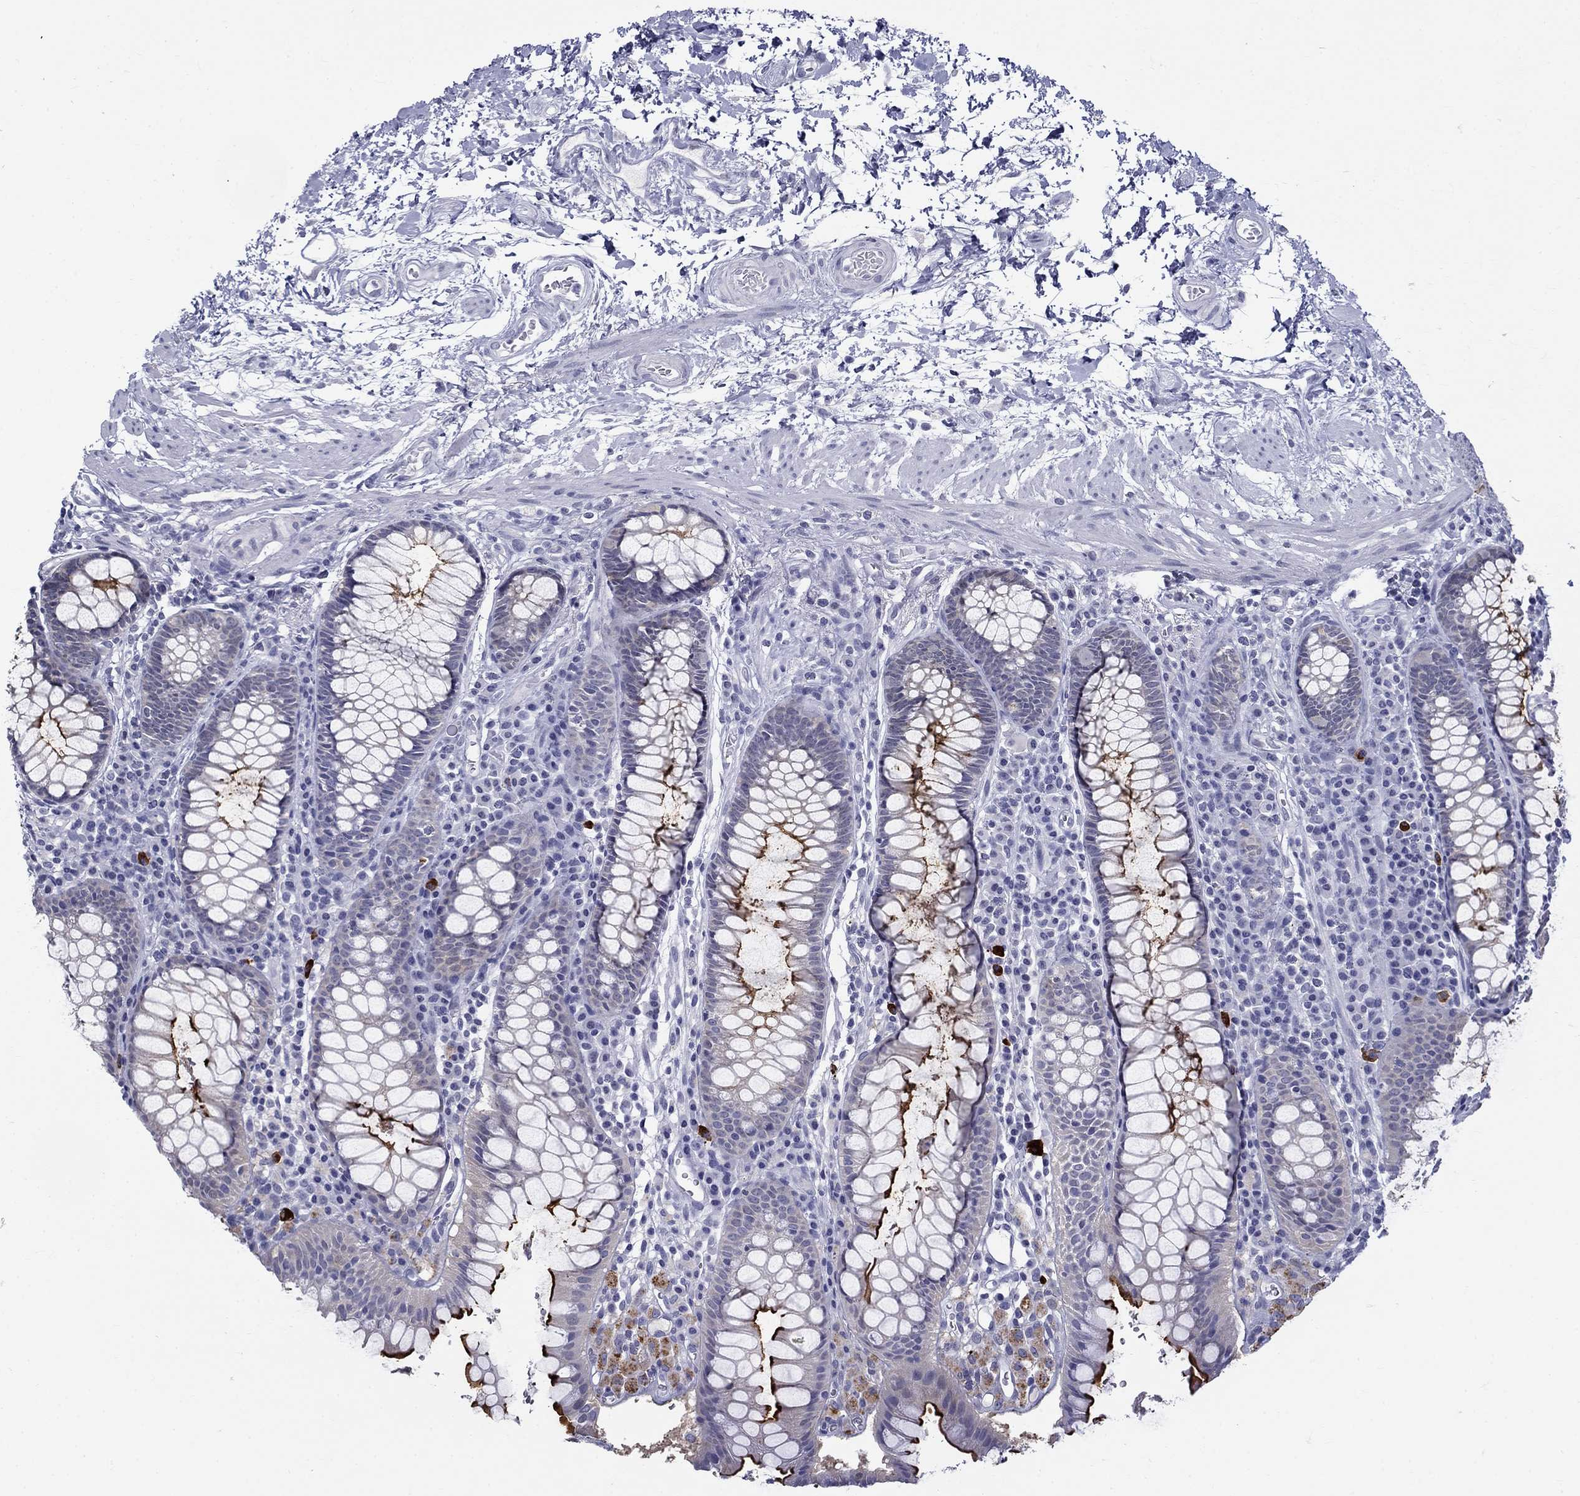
{"staining": {"intensity": "strong", "quantity": "25%-75%", "location": "cytoplasmic/membranous"}, "tissue": "rectum", "cell_type": "Glandular cells", "image_type": "normal", "snomed": [{"axis": "morphology", "description": "Normal tissue, NOS"}, {"axis": "topography", "description": "Rectum"}], "caption": "Human rectum stained with a brown dye reveals strong cytoplasmic/membranous positive expression in approximately 25%-75% of glandular cells.", "gene": "C4orf19", "patient": {"sex": "female", "age": 68}}